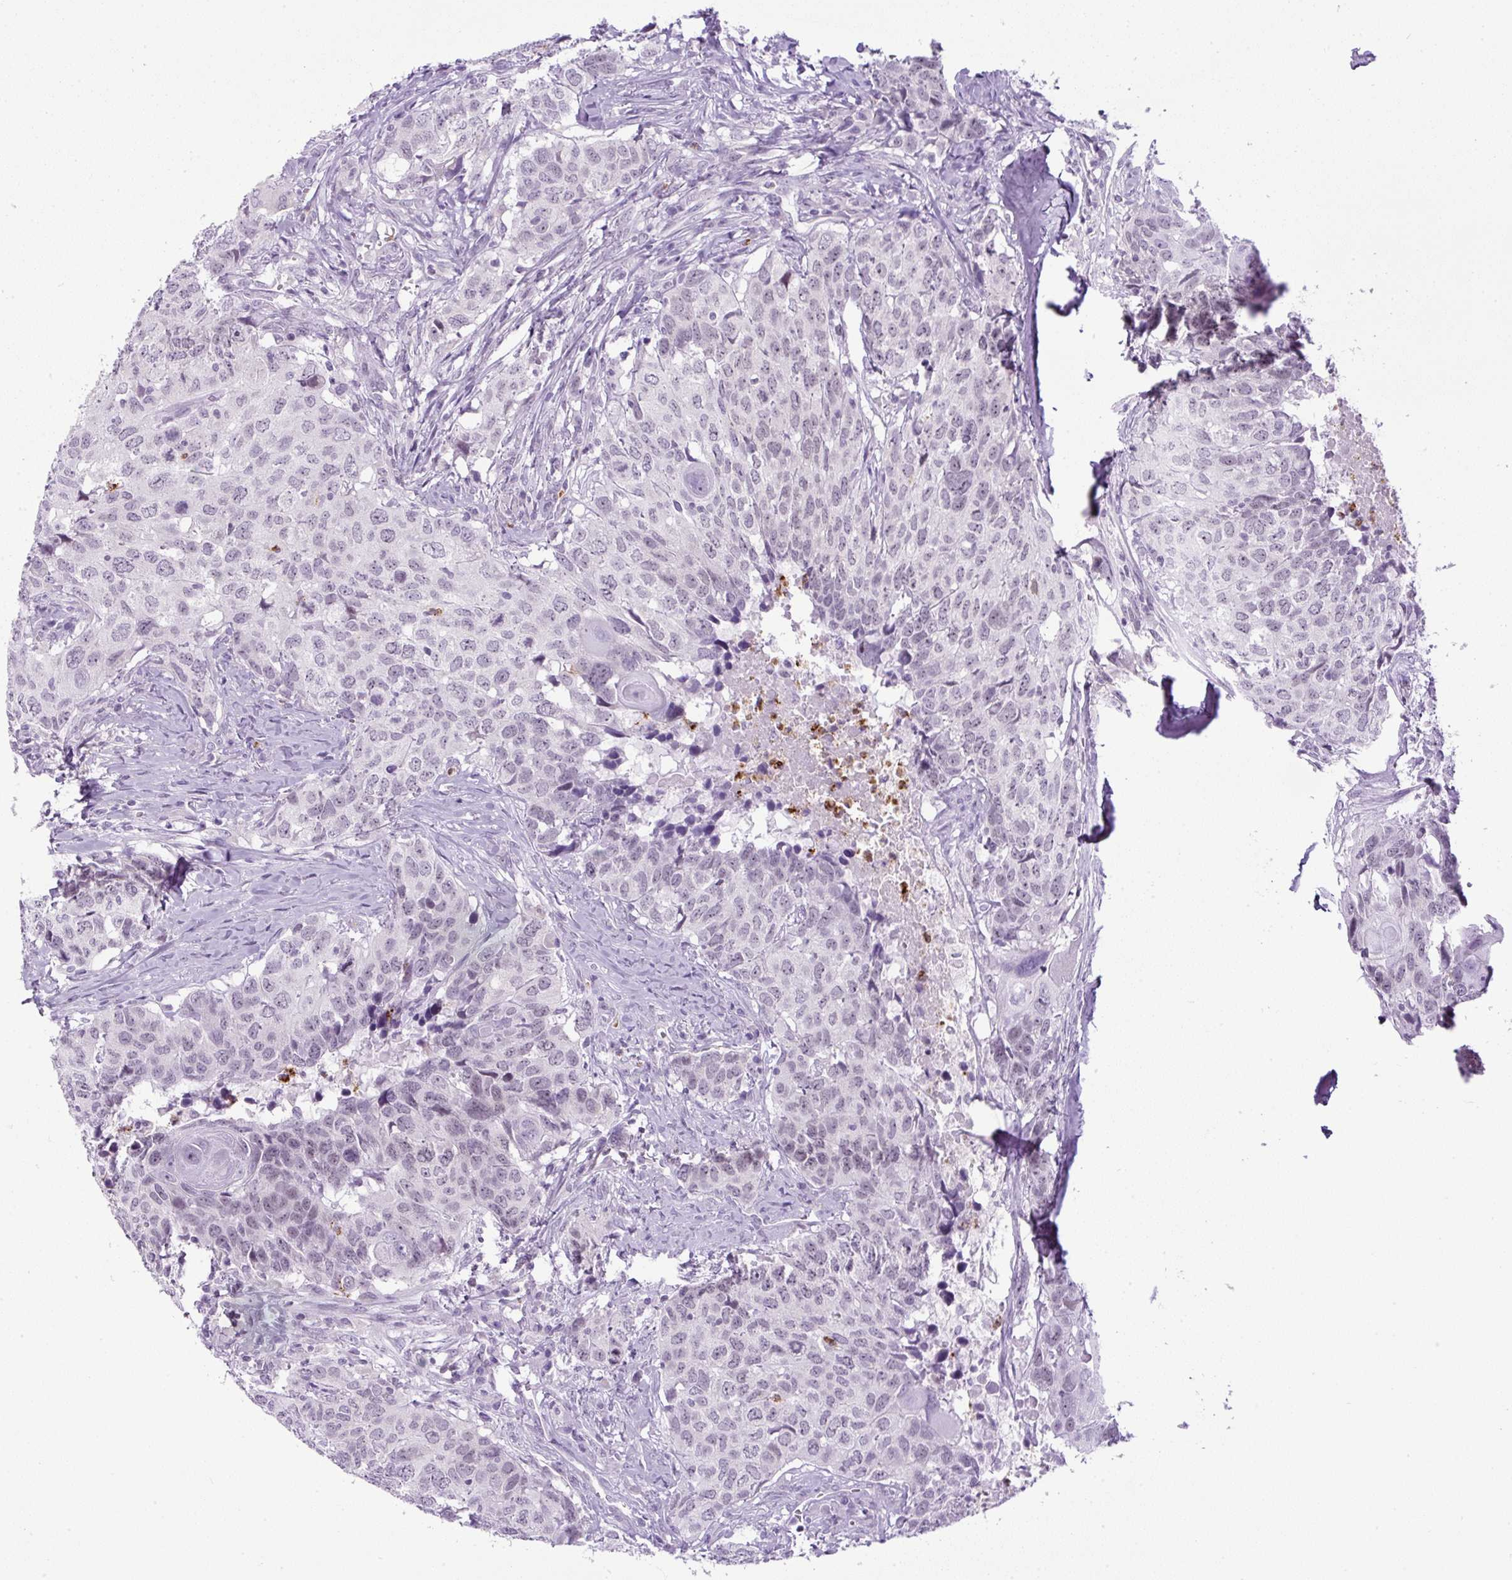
{"staining": {"intensity": "negative", "quantity": "none", "location": "none"}, "tissue": "head and neck cancer", "cell_type": "Tumor cells", "image_type": "cancer", "snomed": [{"axis": "morphology", "description": "Normal tissue, NOS"}, {"axis": "morphology", "description": "Squamous cell carcinoma, NOS"}, {"axis": "topography", "description": "Skeletal muscle"}, {"axis": "topography", "description": "Vascular tissue"}, {"axis": "topography", "description": "Peripheral nerve tissue"}, {"axis": "topography", "description": "Head-Neck"}], "caption": "IHC micrograph of neoplastic tissue: human head and neck squamous cell carcinoma stained with DAB (3,3'-diaminobenzidine) demonstrates no significant protein staining in tumor cells.", "gene": "RHBDD2", "patient": {"sex": "male", "age": 66}}